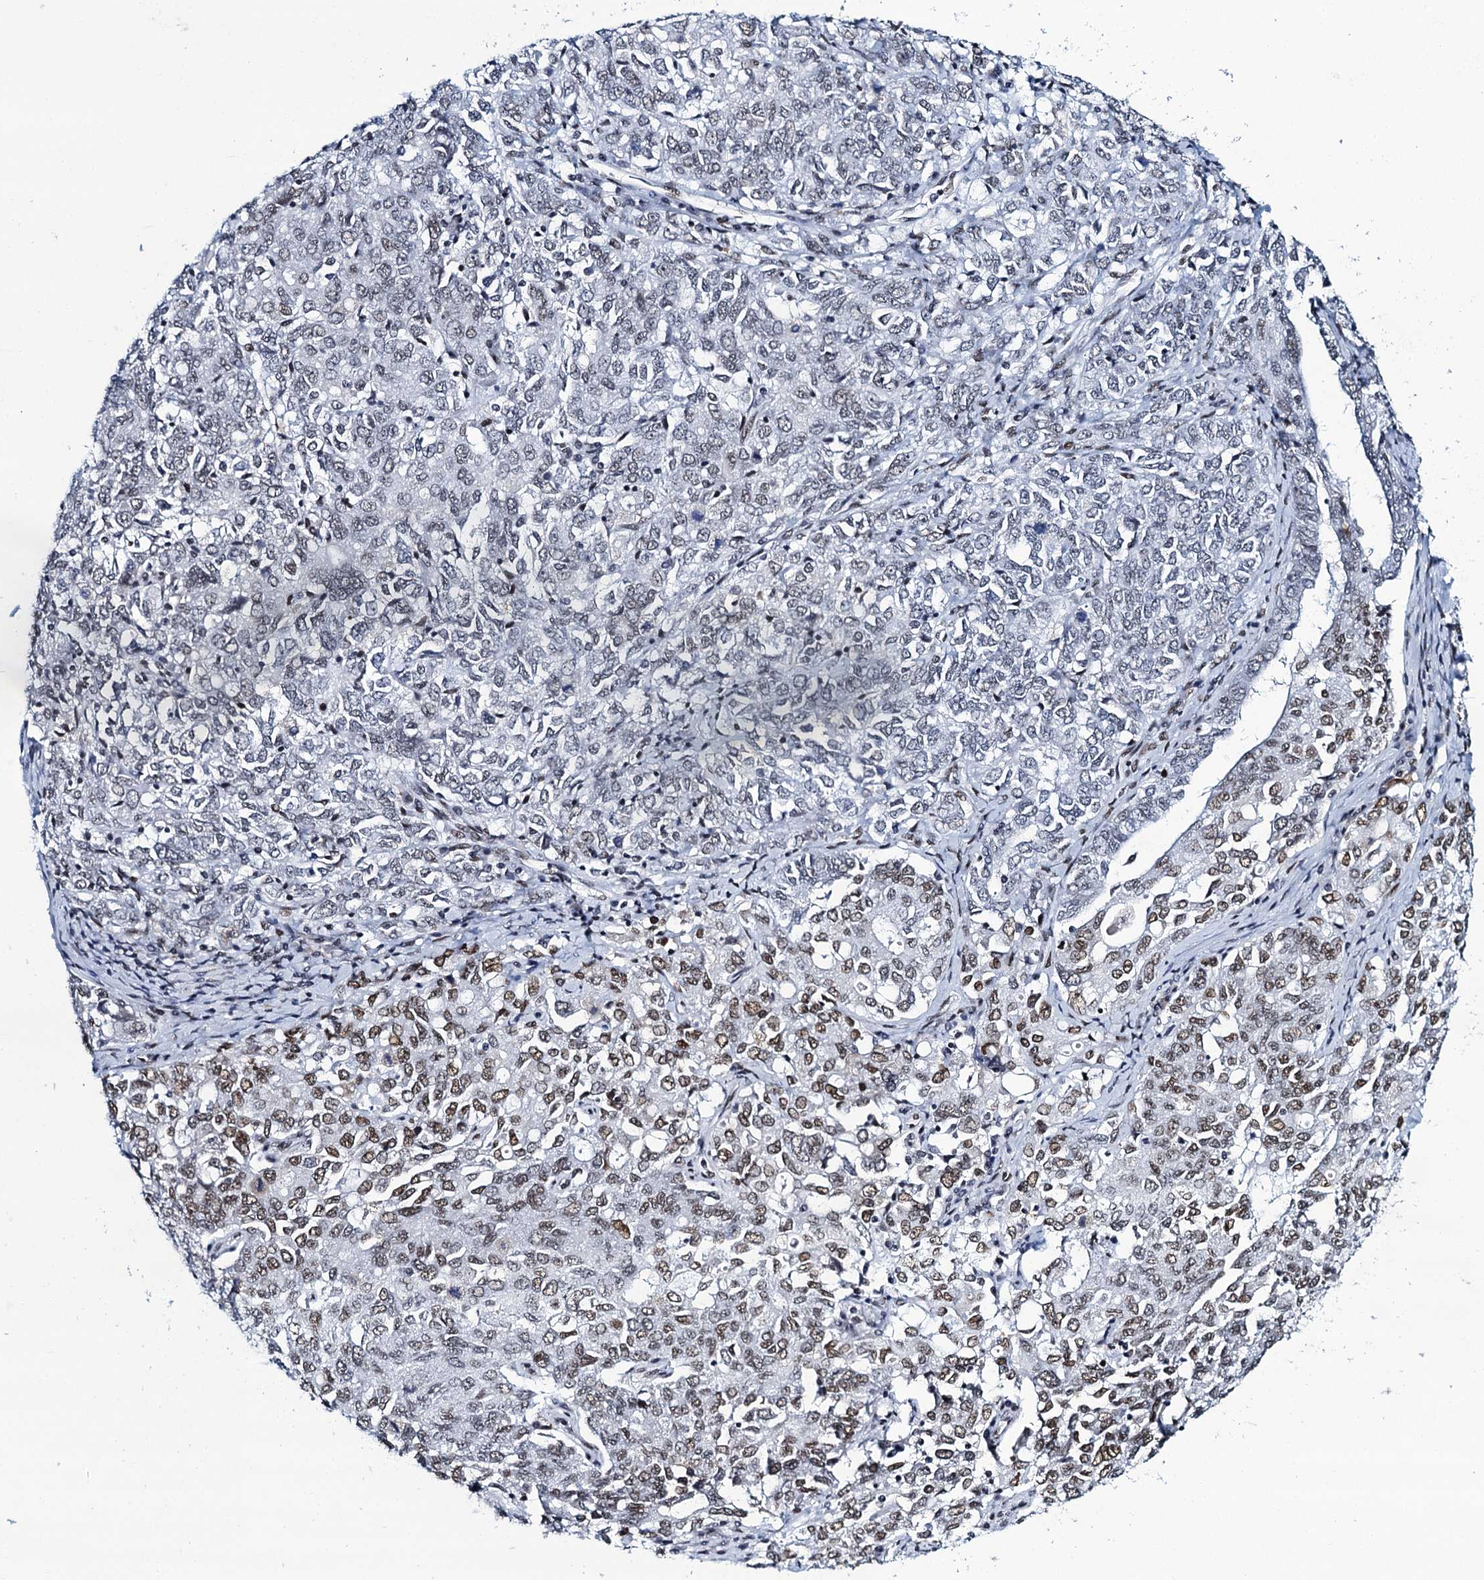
{"staining": {"intensity": "weak", "quantity": "25%-75%", "location": "nuclear"}, "tissue": "ovarian cancer", "cell_type": "Tumor cells", "image_type": "cancer", "snomed": [{"axis": "morphology", "description": "Carcinoma, endometroid"}, {"axis": "topography", "description": "Ovary"}], "caption": "Brown immunohistochemical staining in human ovarian endometroid carcinoma demonstrates weak nuclear expression in approximately 25%-75% of tumor cells.", "gene": "HNRNPUL2", "patient": {"sex": "female", "age": 62}}